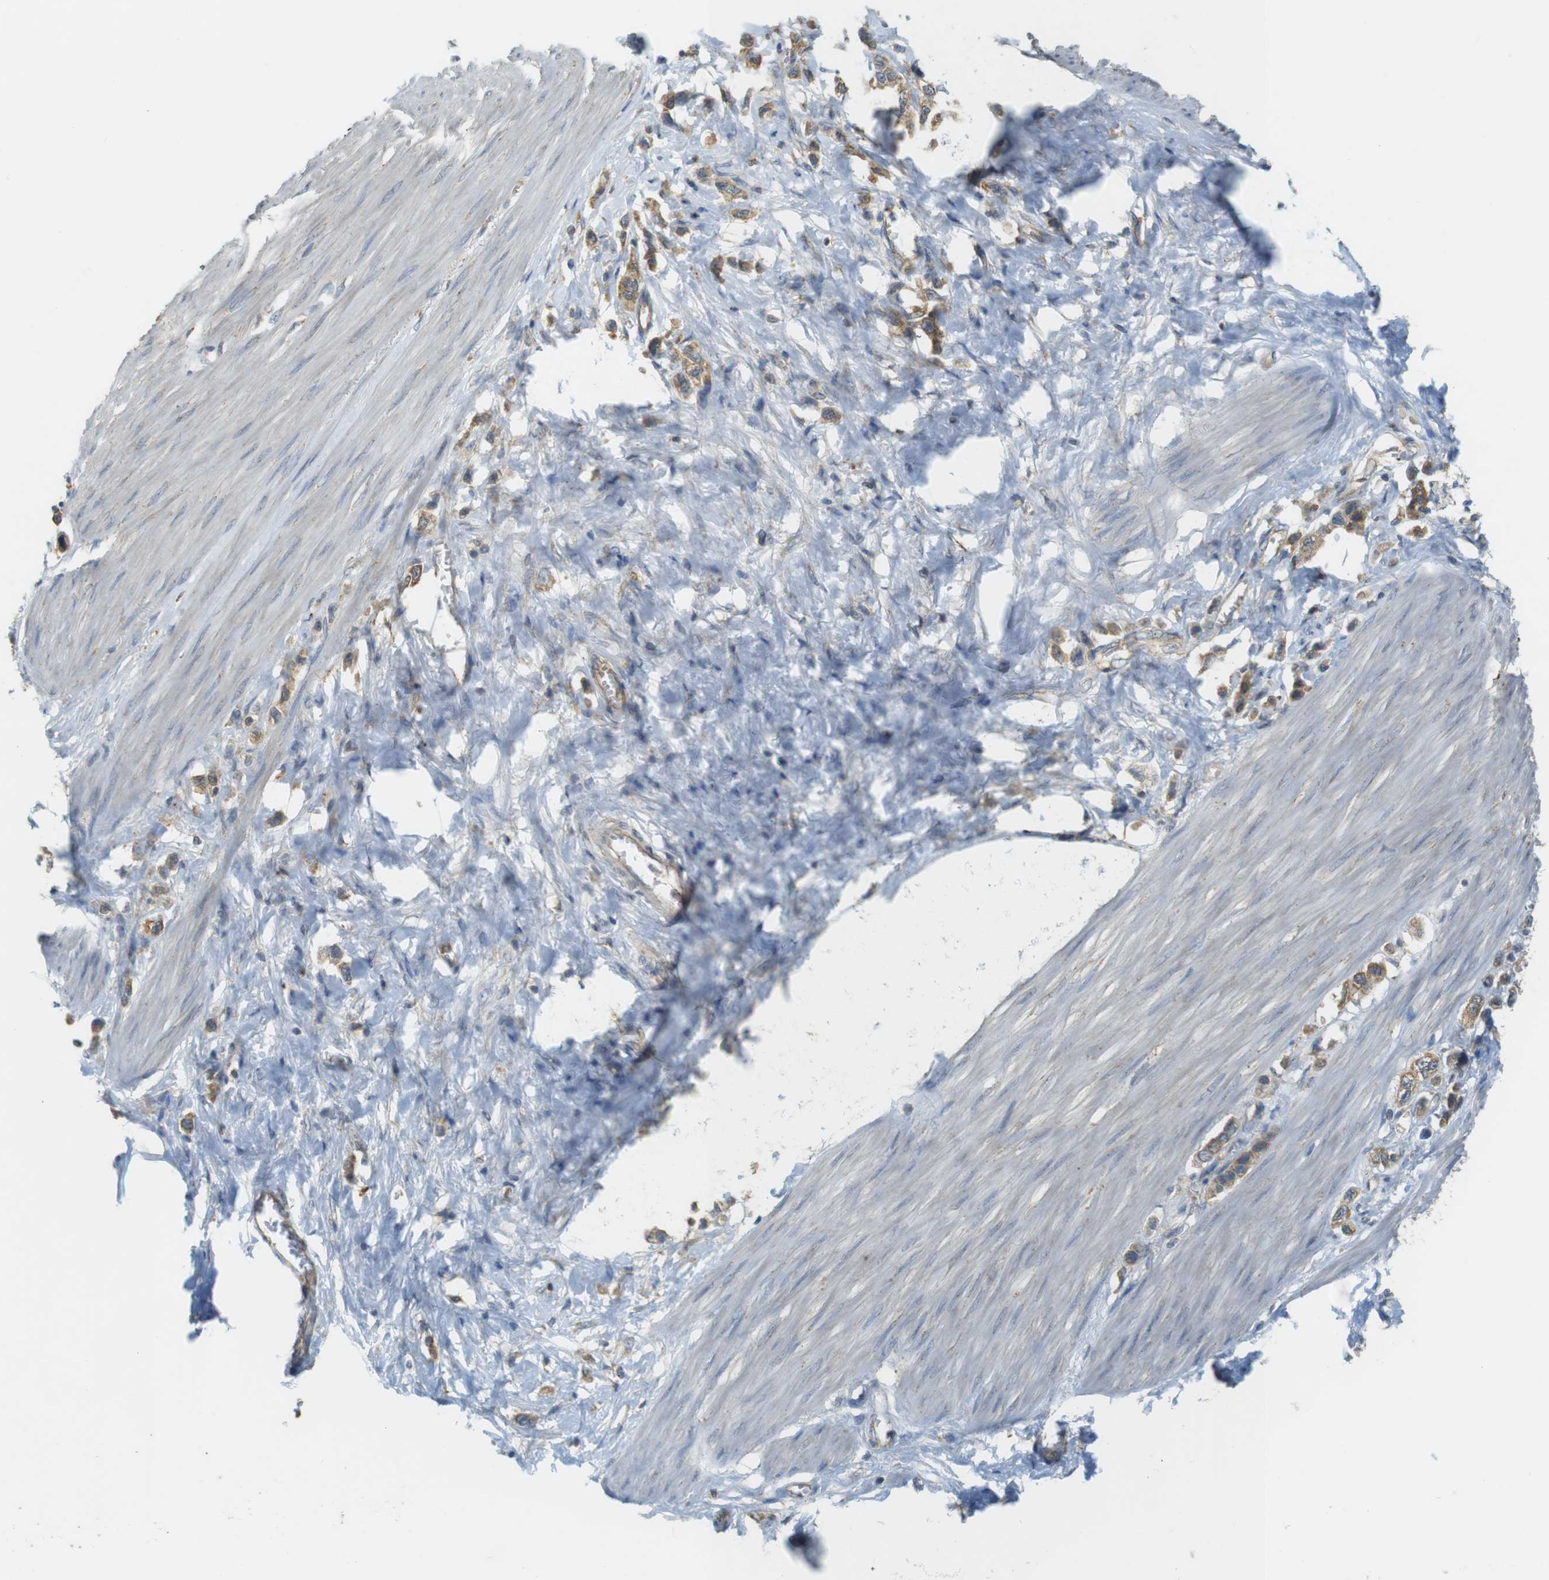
{"staining": {"intensity": "moderate", "quantity": ">75%", "location": "cytoplasmic/membranous"}, "tissue": "stomach cancer", "cell_type": "Tumor cells", "image_type": "cancer", "snomed": [{"axis": "morphology", "description": "Adenocarcinoma, NOS"}, {"axis": "topography", "description": "Stomach"}], "caption": "This micrograph displays immunohistochemistry (IHC) staining of stomach adenocarcinoma, with medium moderate cytoplasmic/membranous positivity in about >75% of tumor cells.", "gene": "BRI3BP", "patient": {"sex": "female", "age": 65}}